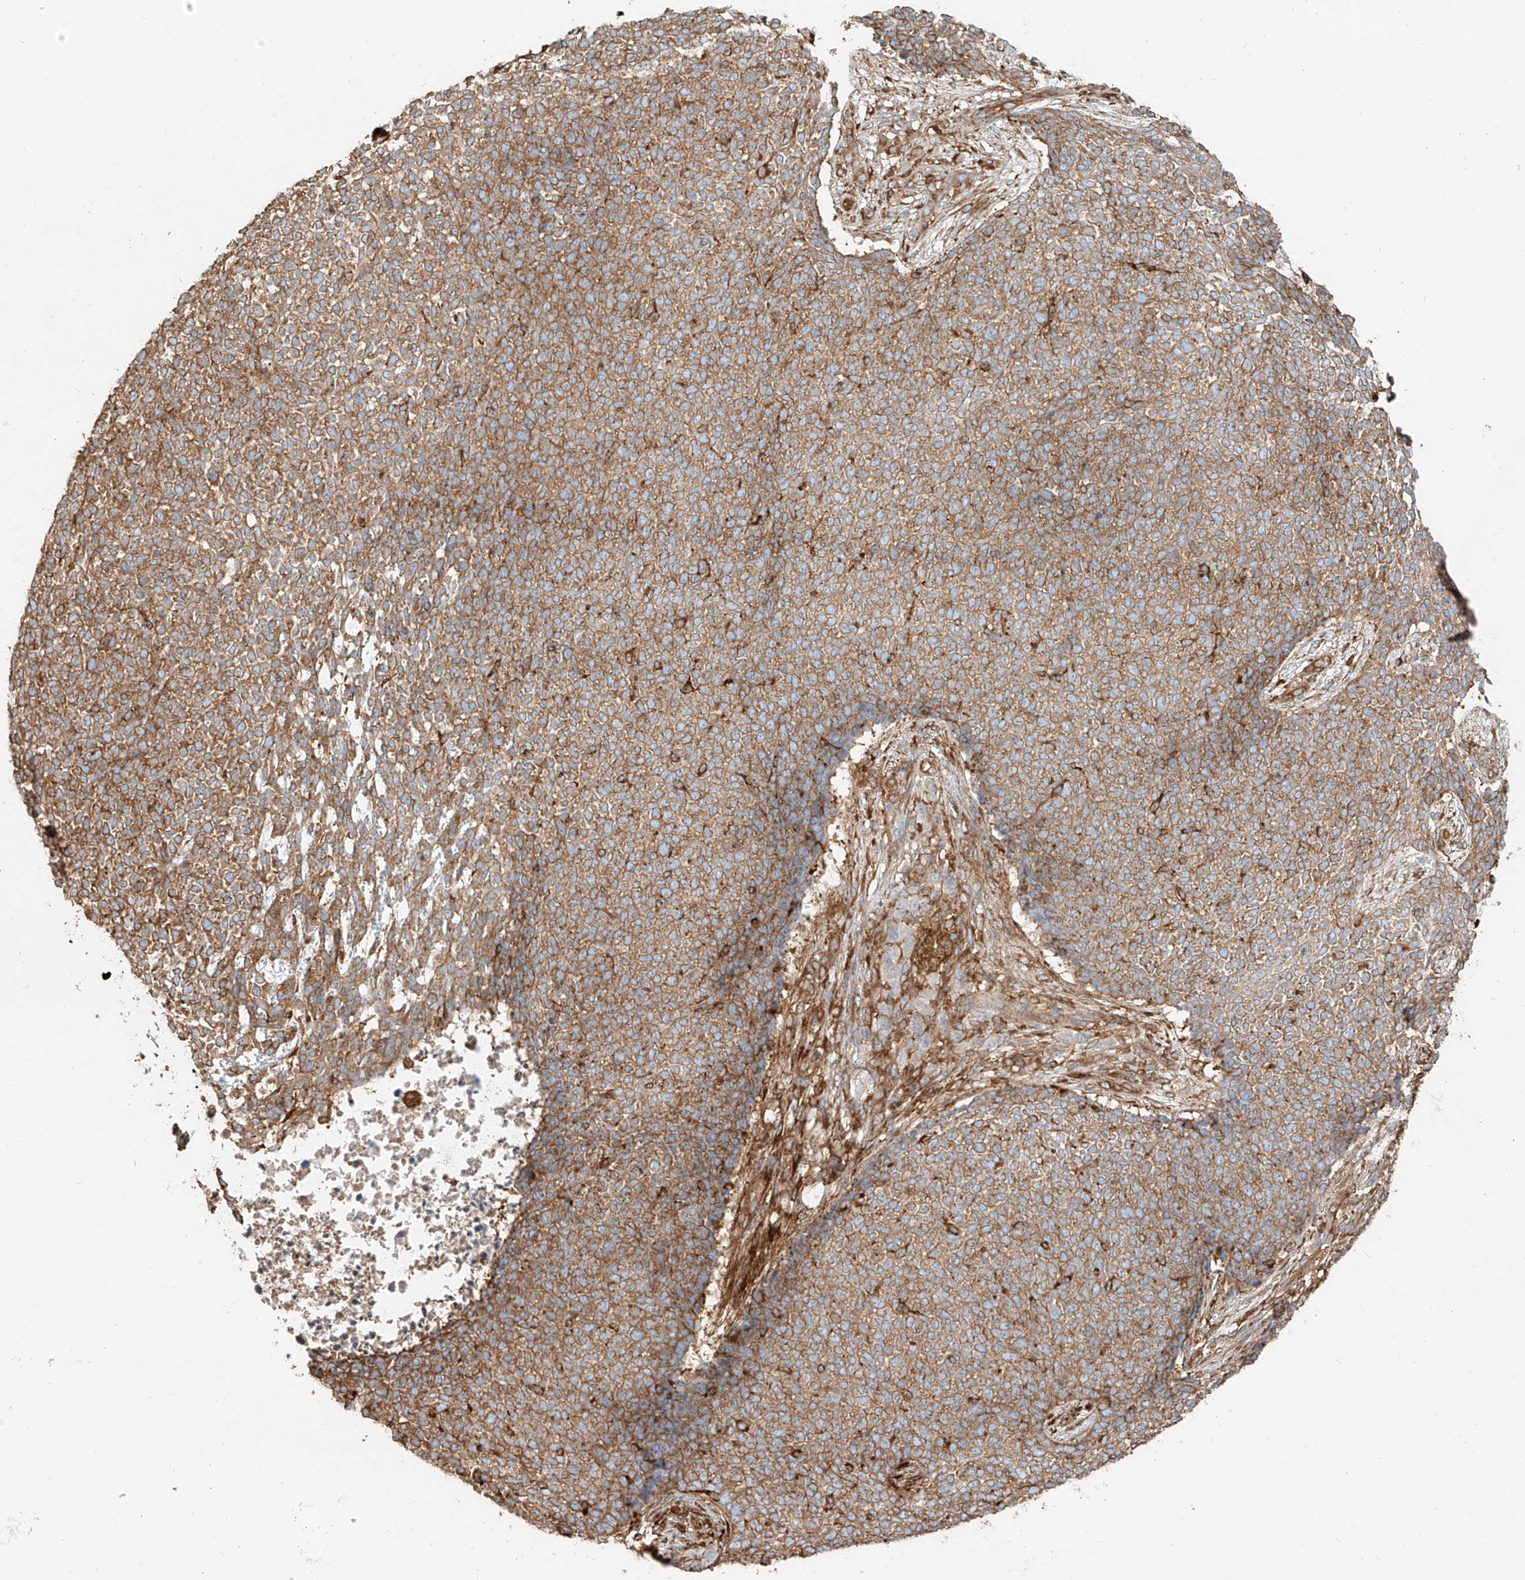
{"staining": {"intensity": "moderate", "quantity": ">75%", "location": "cytoplasmic/membranous"}, "tissue": "skin cancer", "cell_type": "Tumor cells", "image_type": "cancer", "snomed": [{"axis": "morphology", "description": "Basal cell carcinoma"}, {"axis": "topography", "description": "Skin"}], "caption": "DAB (3,3'-diaminobenzidine) immunohistochemical staining of human skin cancer shows moderate cytoplasmic/membranous protein expression in about >75% of tumor cells.", "gene": "SNX9", "patient": {"sex": "female", "age": 84}}